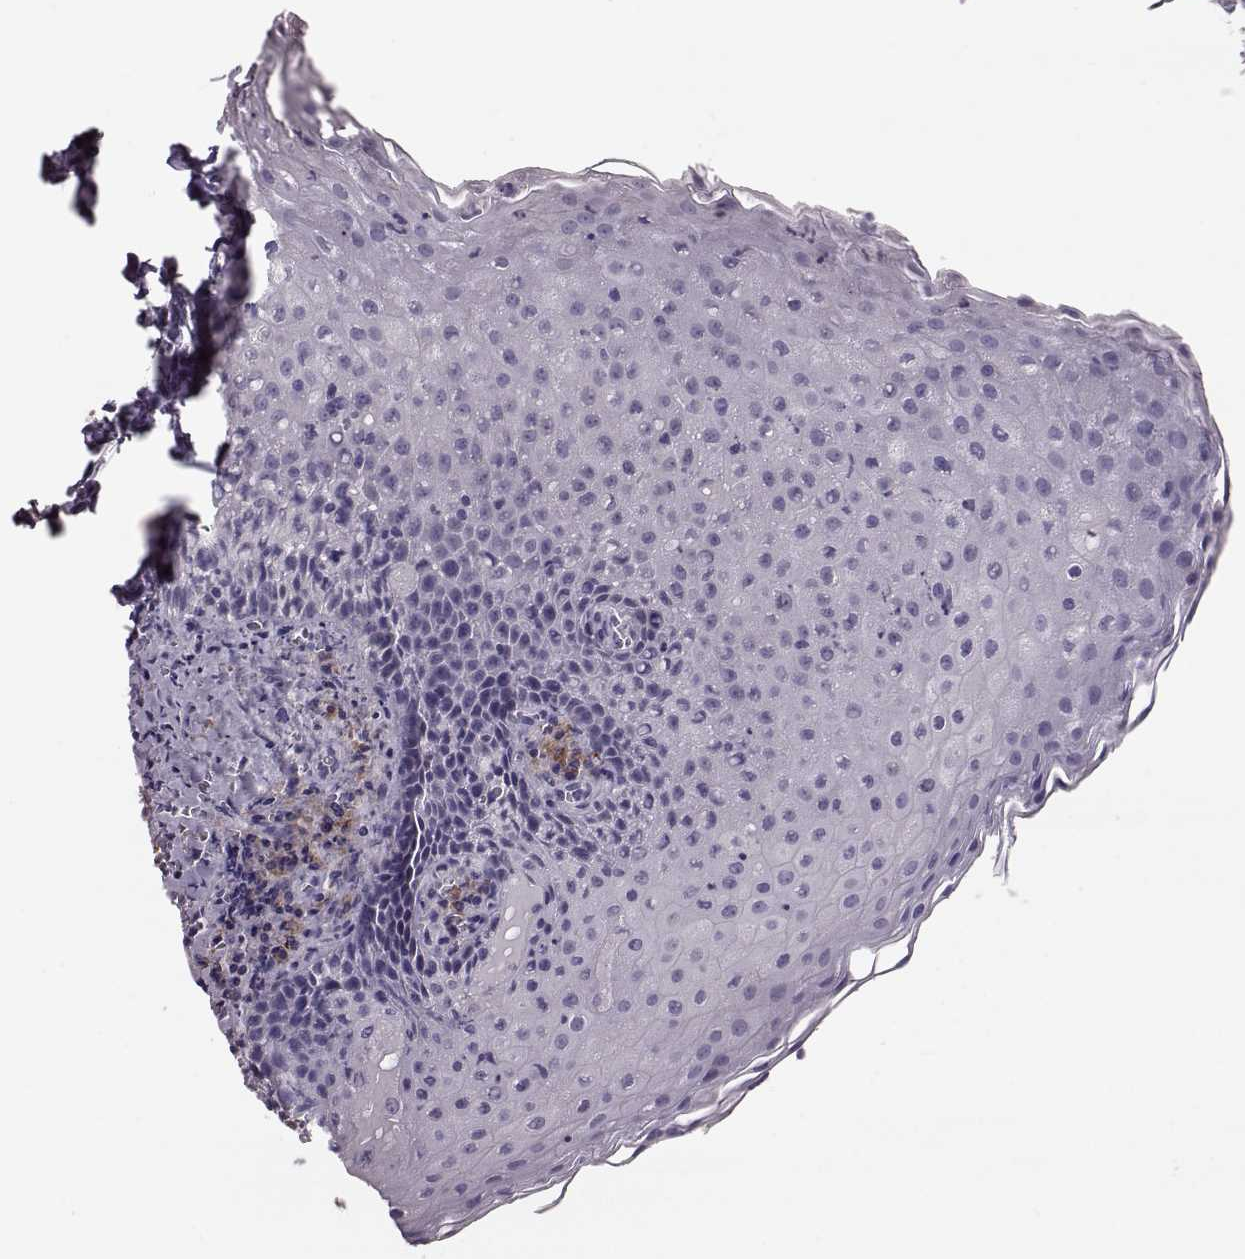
{"staining": {"intensity": "negative", "quantity": "none", "location": "none"}, "tissue": "tonsil", "cell_type": "Germinal center cells", "image_type": "normal", "snomed": [{"axis": "morphology", "description": "Normal tissue, NOS"}, {"axis": "morphology", "description": "Inflammation, NOS"}, {"axis": "topography", "description": "Tonsil"}], "caption": "Histopathology image shows no significant protein positivity in germinal center cells of benign tonsil. The staining is performed using DAB brown chromogen with nuclei counter-stained in using hematoxylin.", "gene": "ADGRG5", "patient": {"sex": "female", "age": 31}}